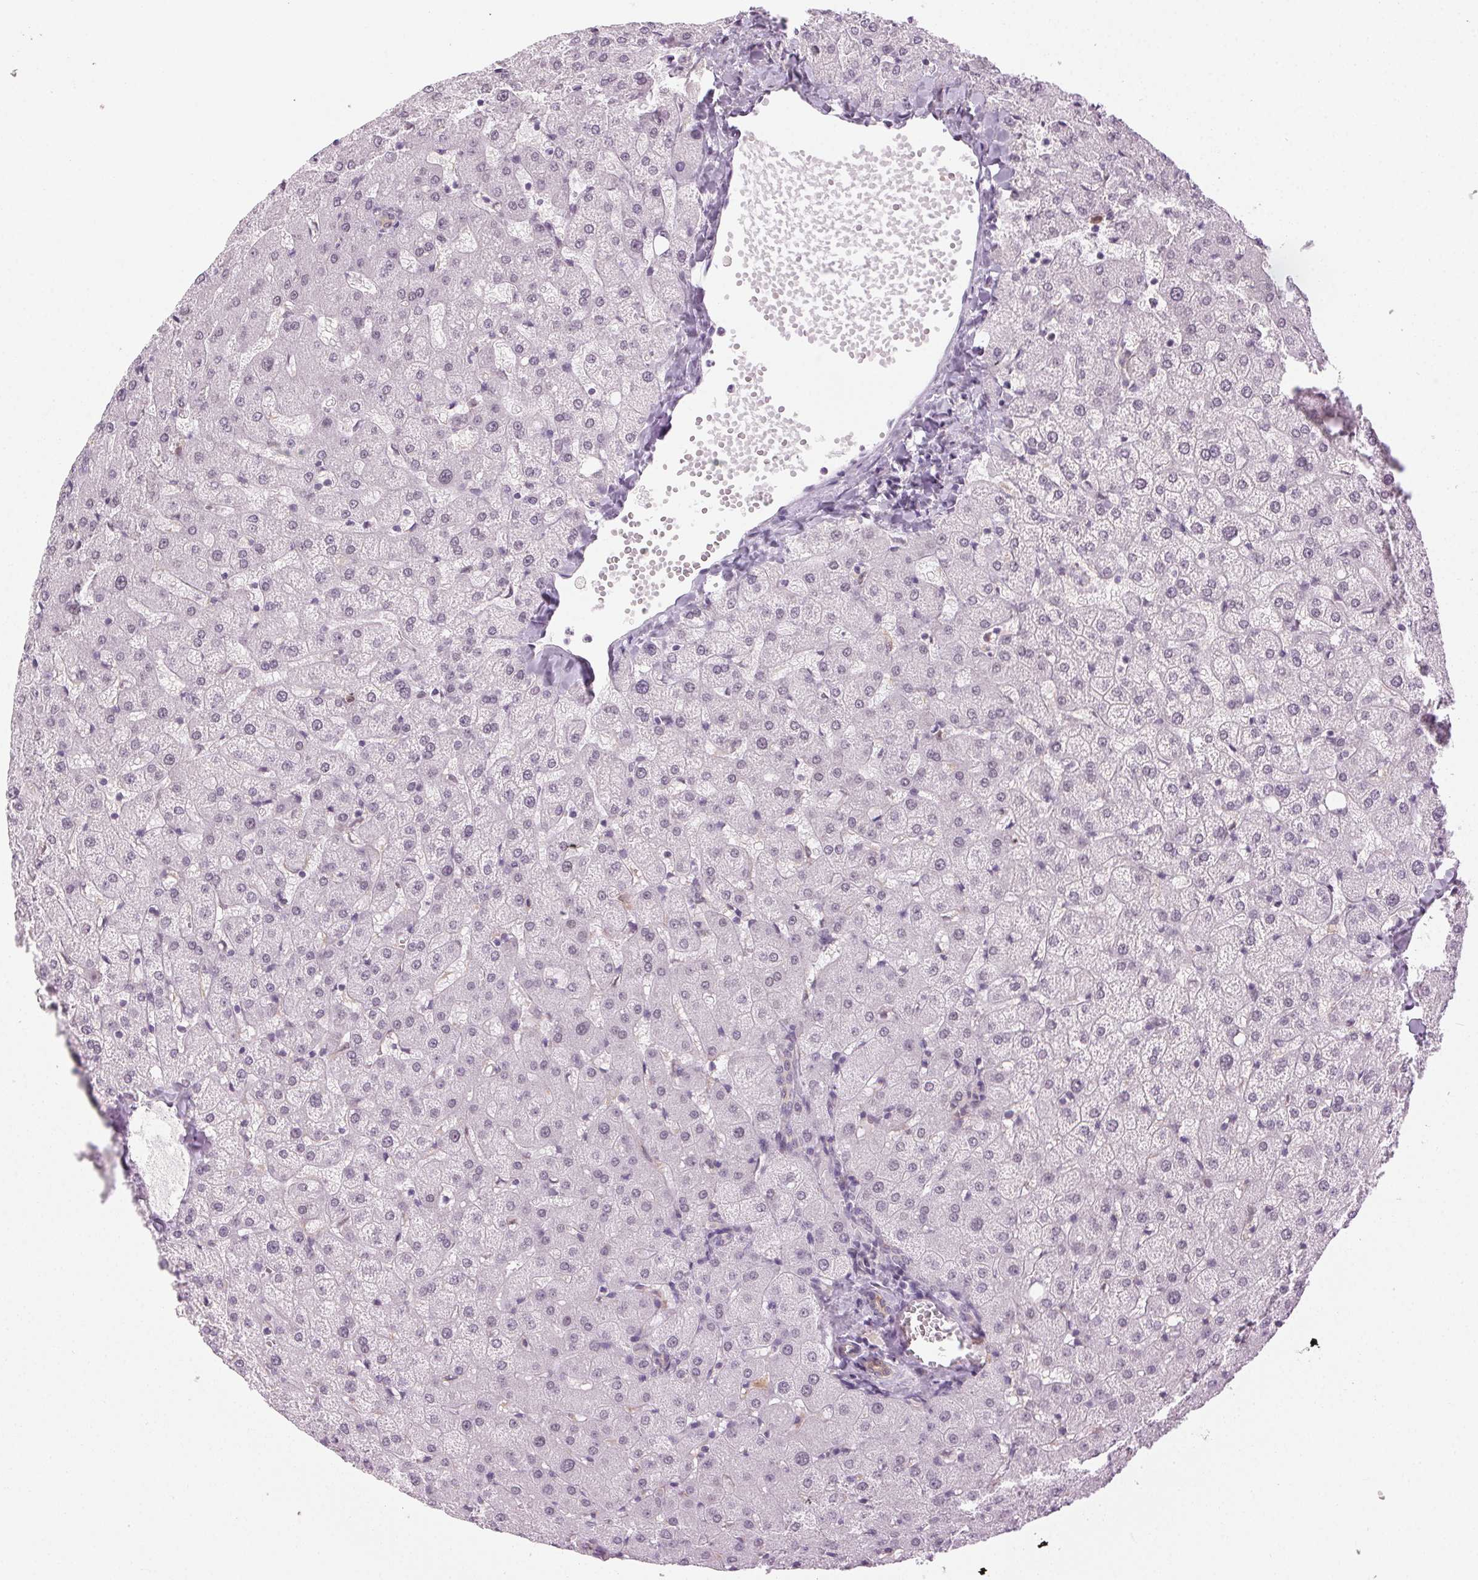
{"staining": {"intensity": "weak", "quantity": ">75%", "location": "cytoplasmic/membranous"}, "tissue": "liver", "cell_type": "Cholangiocytes", "image_type": "normal", "snomed": [{"axis": "morphology", "description": "Normal tissue, NOS"}, {"axis": "topography", "description": "Liver"}], "caption": "Brown immunohistochemical staining in unremarkable human liver demonstrates weak cytoplasmic/membranous expression in approximately >75% of cholangiocytes. (IHC, brightfield microscopy, high magnification).", "gene": "AIF1L", "patient": {"sex": "female", "age": 50}}